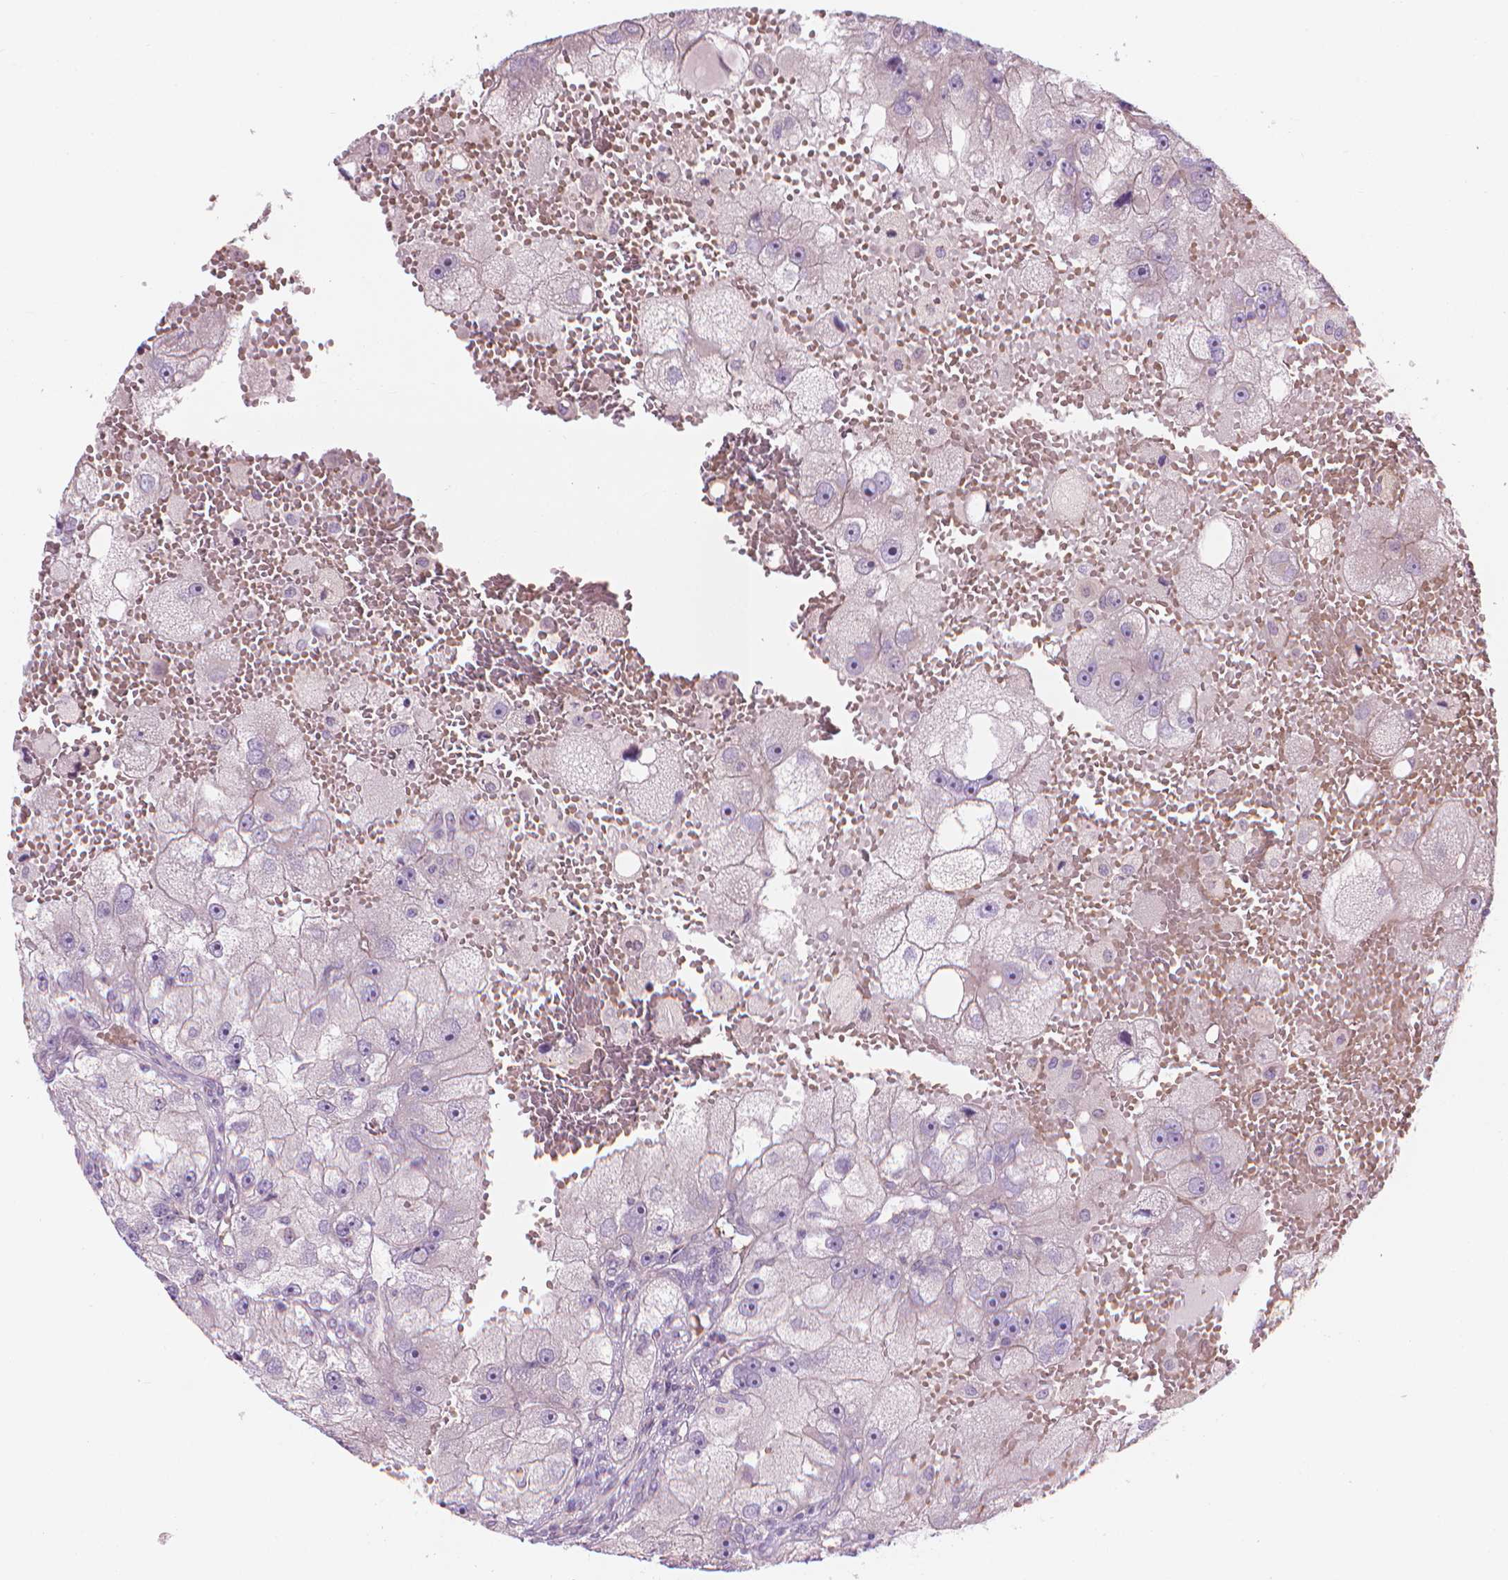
{"staining": {"intensity": "moderate", "quantity": "<25%", "location": "nuclear"}, "tissue": "renal cancer", "cell_type": "Tumor cells", "image_type": "cancer", "snomed": [{"axis": "morphology", "description": "Adenocarcinoma, NOS"}, {"axis": "topography", "description": "Kidney"}], "caption": "Renal cancer (adenocarcinoma) stained with DAB immunohistochemistry (IHC) reveals low levels of moderate nuclear staining in approximately <25% of tumor cells. (Brightfield microscopy of DAB IHC at high magnification).", "gene": "IFFO1", "patient": {"sex": "male", "age": 63}}